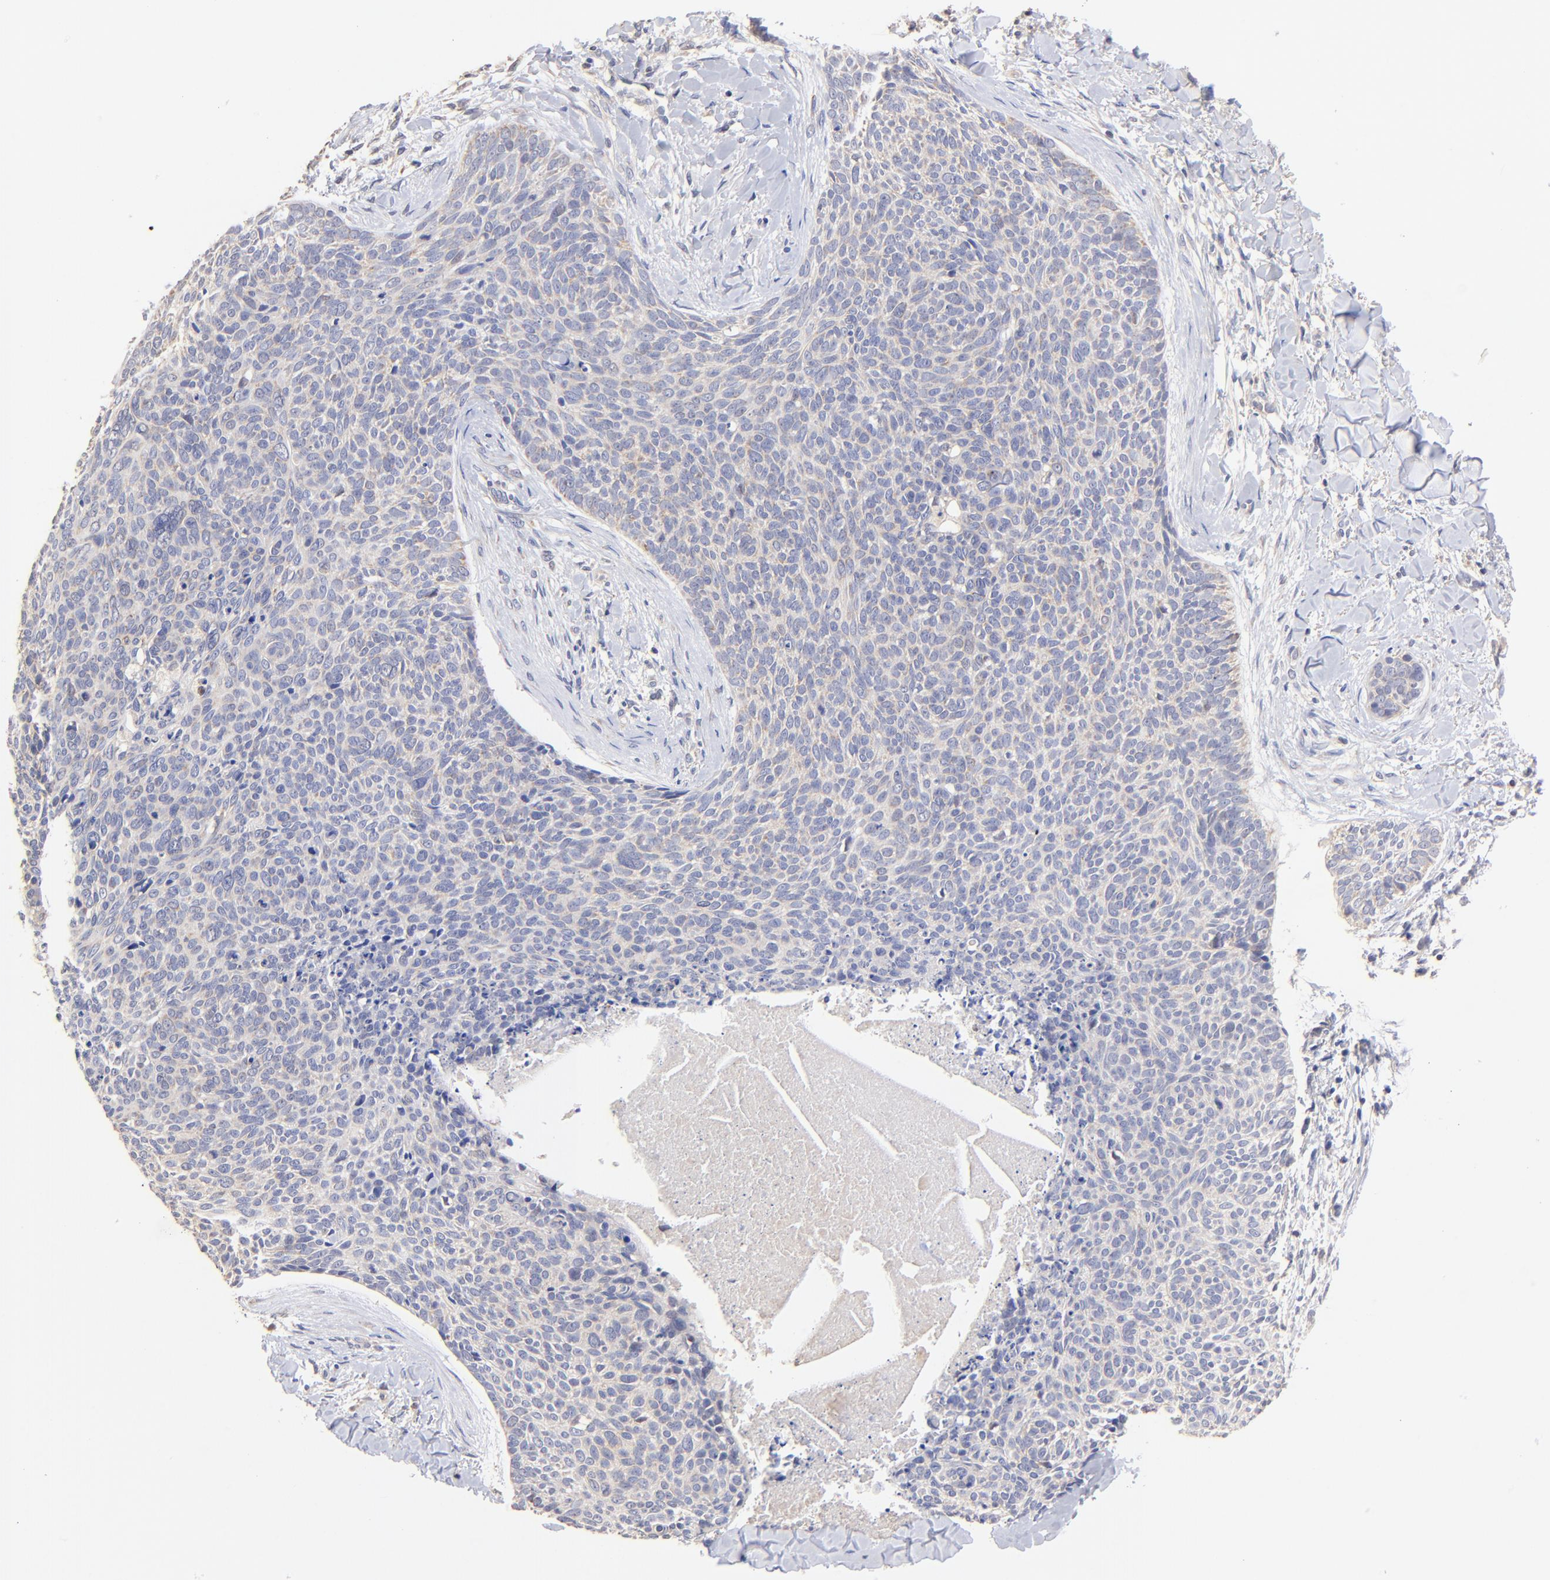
{"staining": {"intensity": "negative", "quantity": "none", "location": "none"}, "tissue": "skin cancer", "cell_type": "Tumor cells", "image_type": "cancer", "snomed": [{"axis": "morphology", "description": "Normal tissue, NOS"}, {"axis": "morphology", "description": "Basal cell carcinoma"}, {"axis": "topography", "description": "Skin"}], "caption": "A micrograph of human basal cell carcinoma (skin) is negative for staining in tumor cells.", "gene": "BBOF1", "patient": {"sex": "female", "age": 57}}